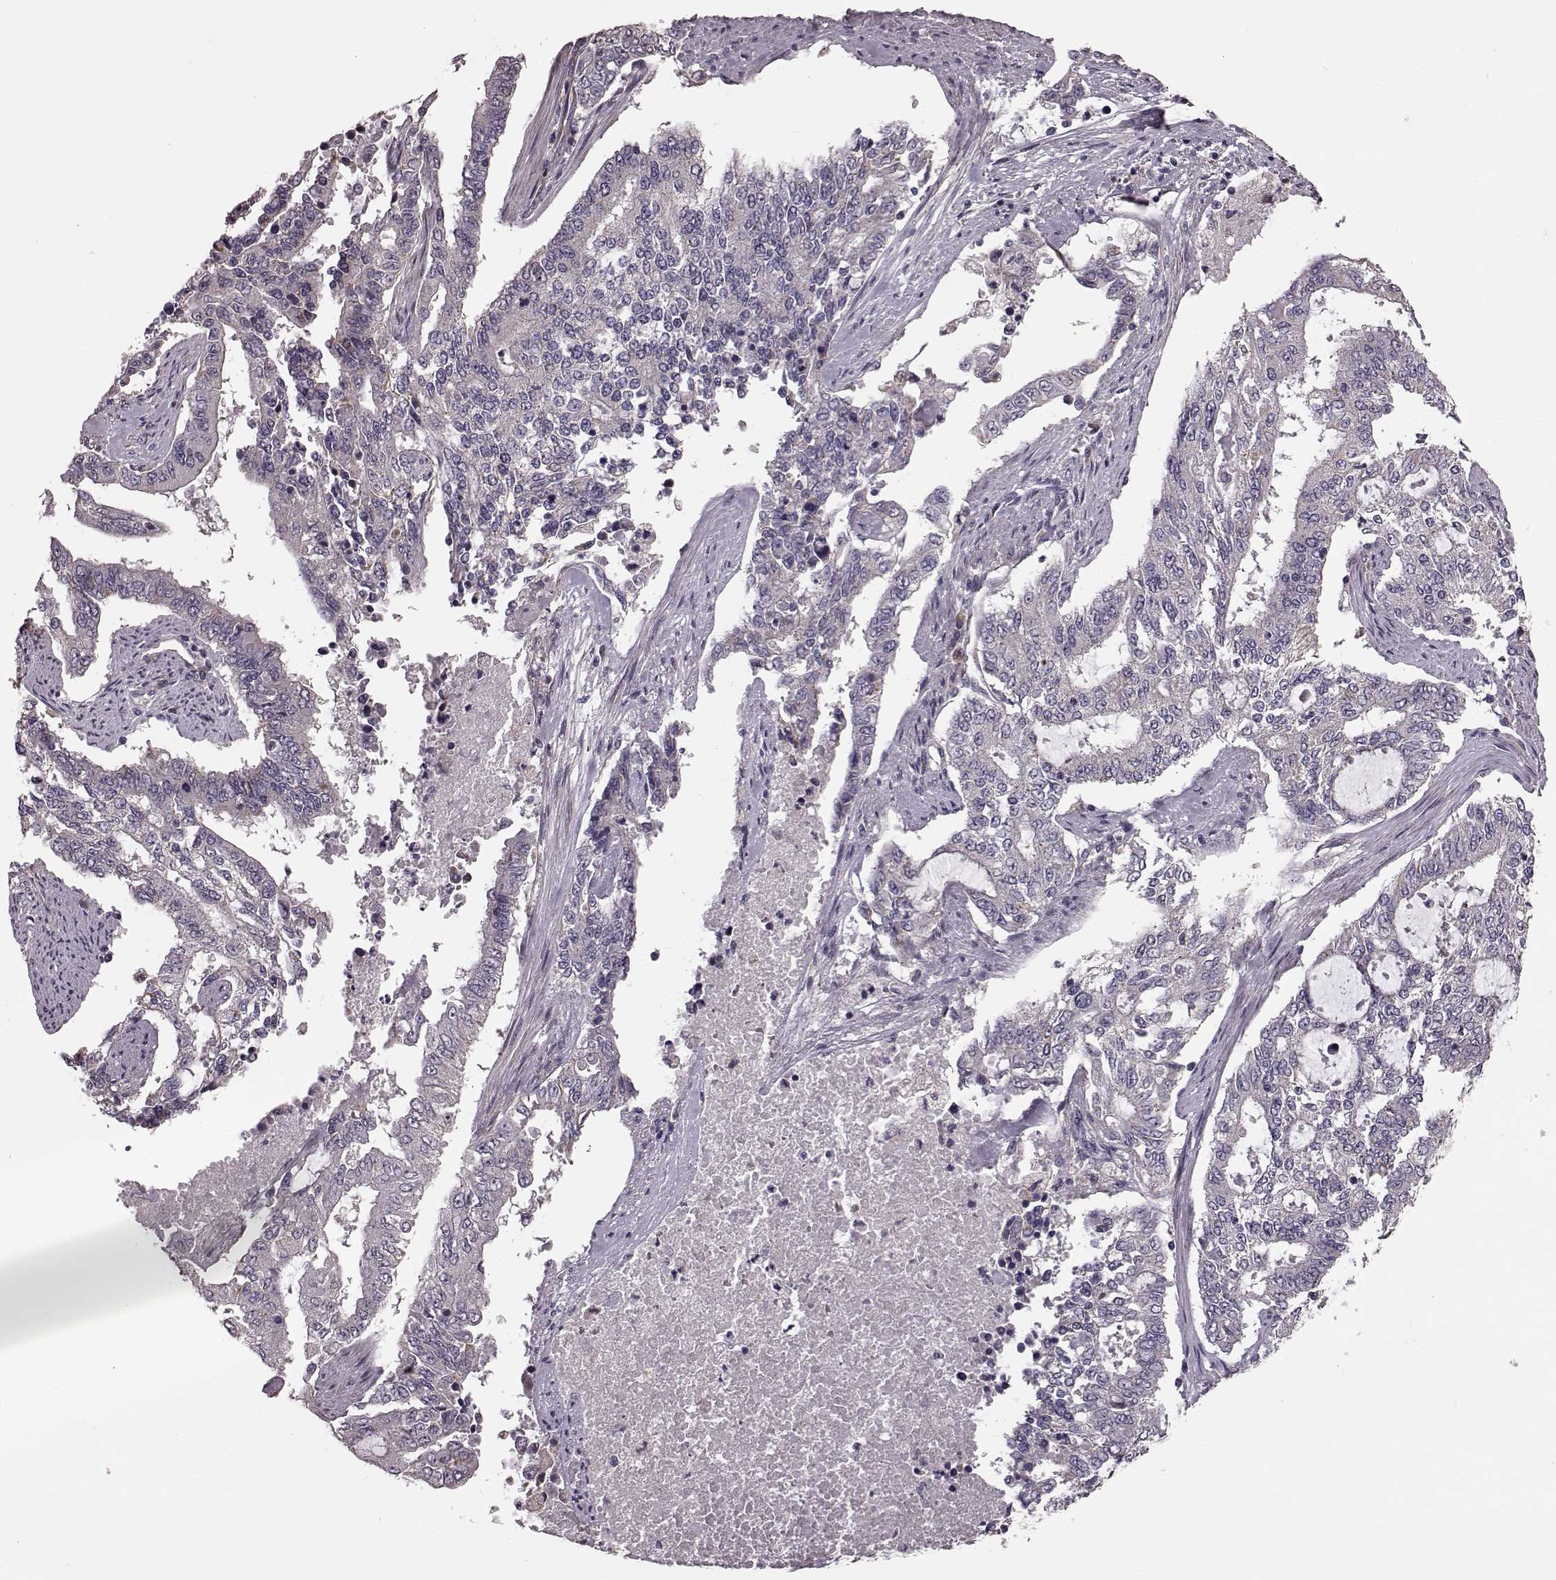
{"staining": {"intensity": "negative", "quantity": "none", "location": "none"}, "tissue": "endometrial cancer", "cell_type": "Tumor cells", "image_type": "cancer", "snomed": [{"axis": "morphology", "description": "Adenocarcinoma, NOS"}, {"axis": "topography", "description": "Uterus"}], "caption": "Immunohistochemical staining of endometrial cancer (adenocarcinoma) reveals no significant expression in tumor cells.", "gene": "NTF3", "patient": {"sex": "female", "age": 59}}